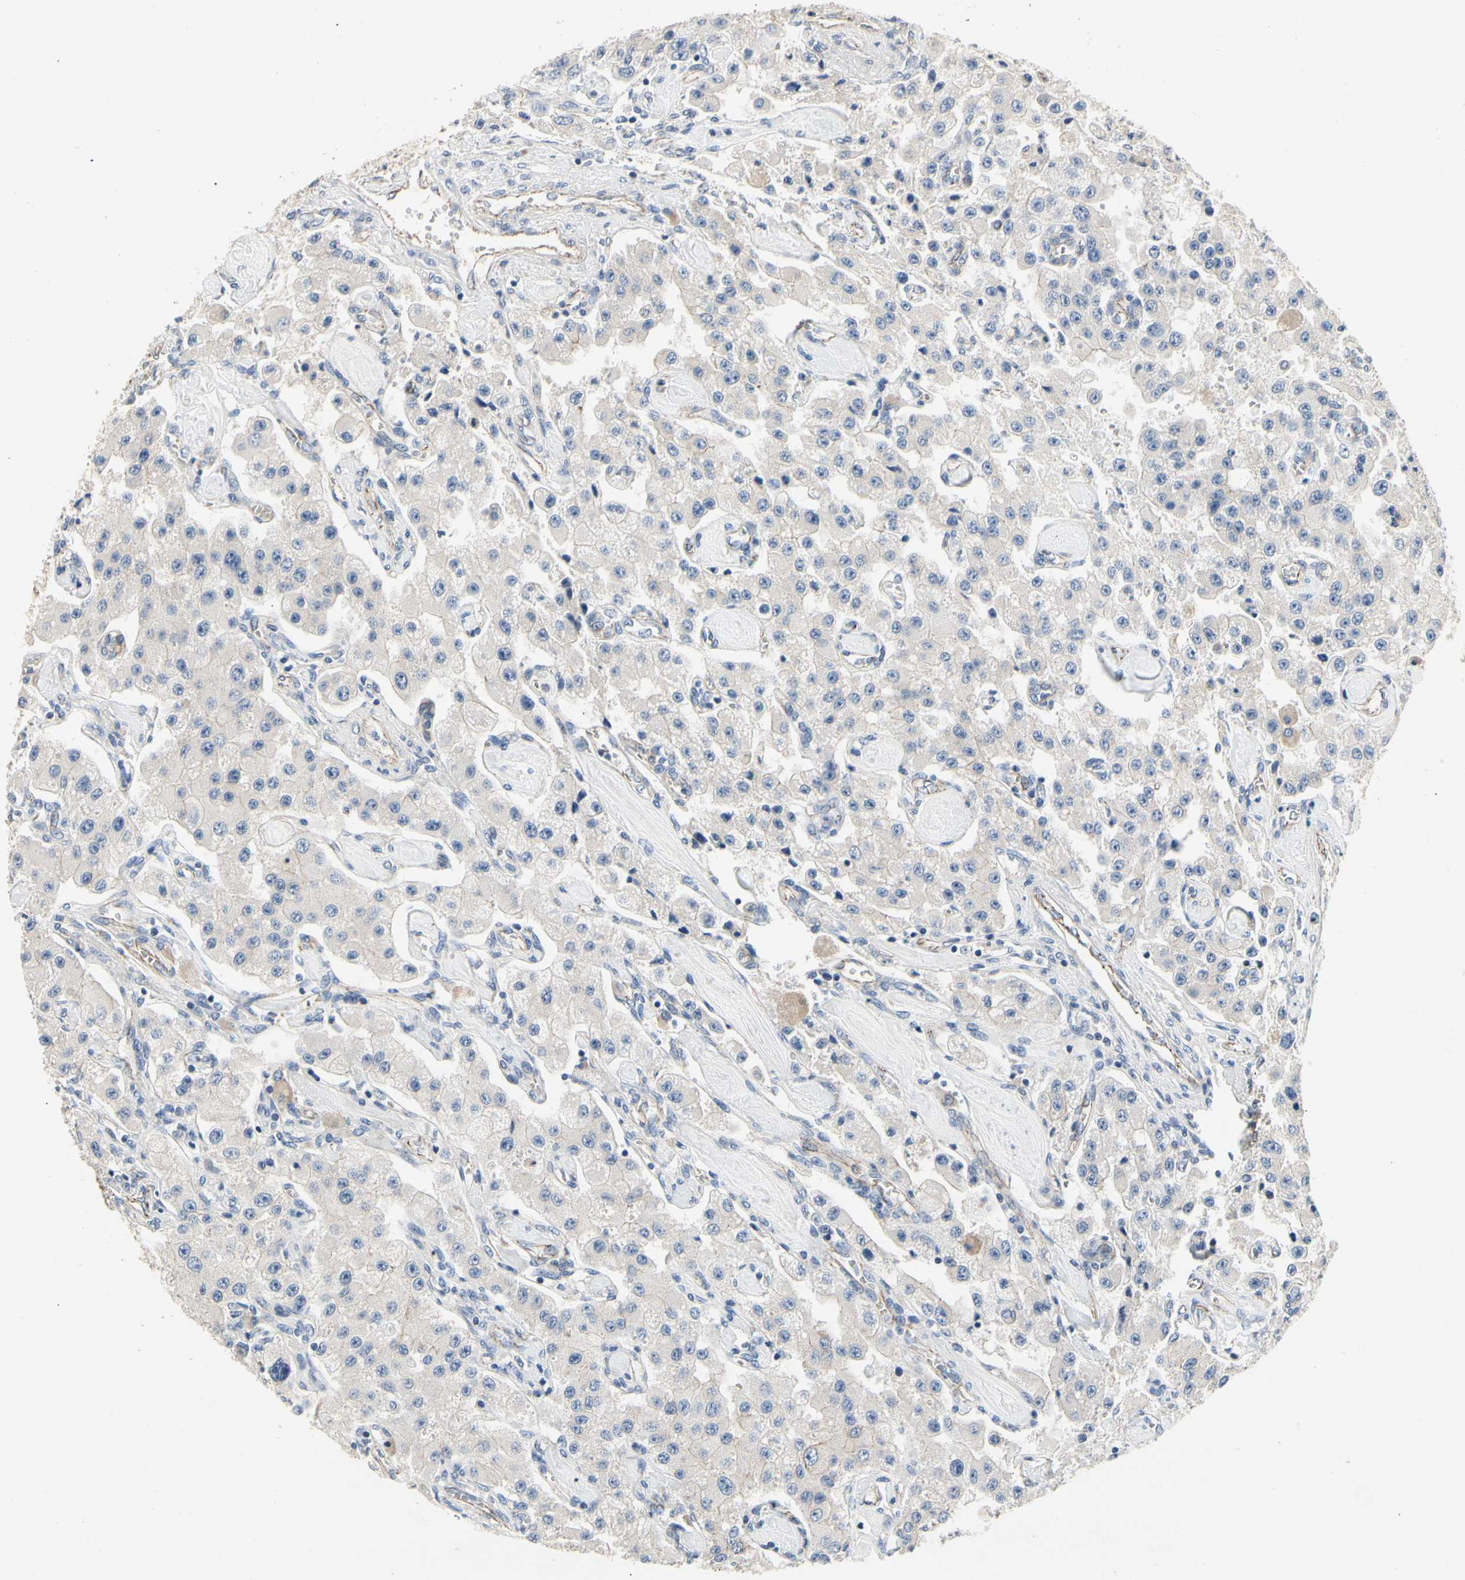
{"staining": {"intensity": "negative", "quantity": "none", "location": "none"}, "tissue": "carcinoid", "cell_type": "Tumor cells", "image_type": "cancer", "snomed": [{"axis": "morphology", "description": "Carcinoid, malignant, NOS"}, {"axis": "topography", "description": "Pancreas"}], "caption": "High magnification brightfield microscopy of carcinoid stained with DAB (brown) and counterstained with hematoxylin (blue): tumor cells show no significant staining.", "gene": "LGR6", "patient": {"sex": "male", "age": 41}}